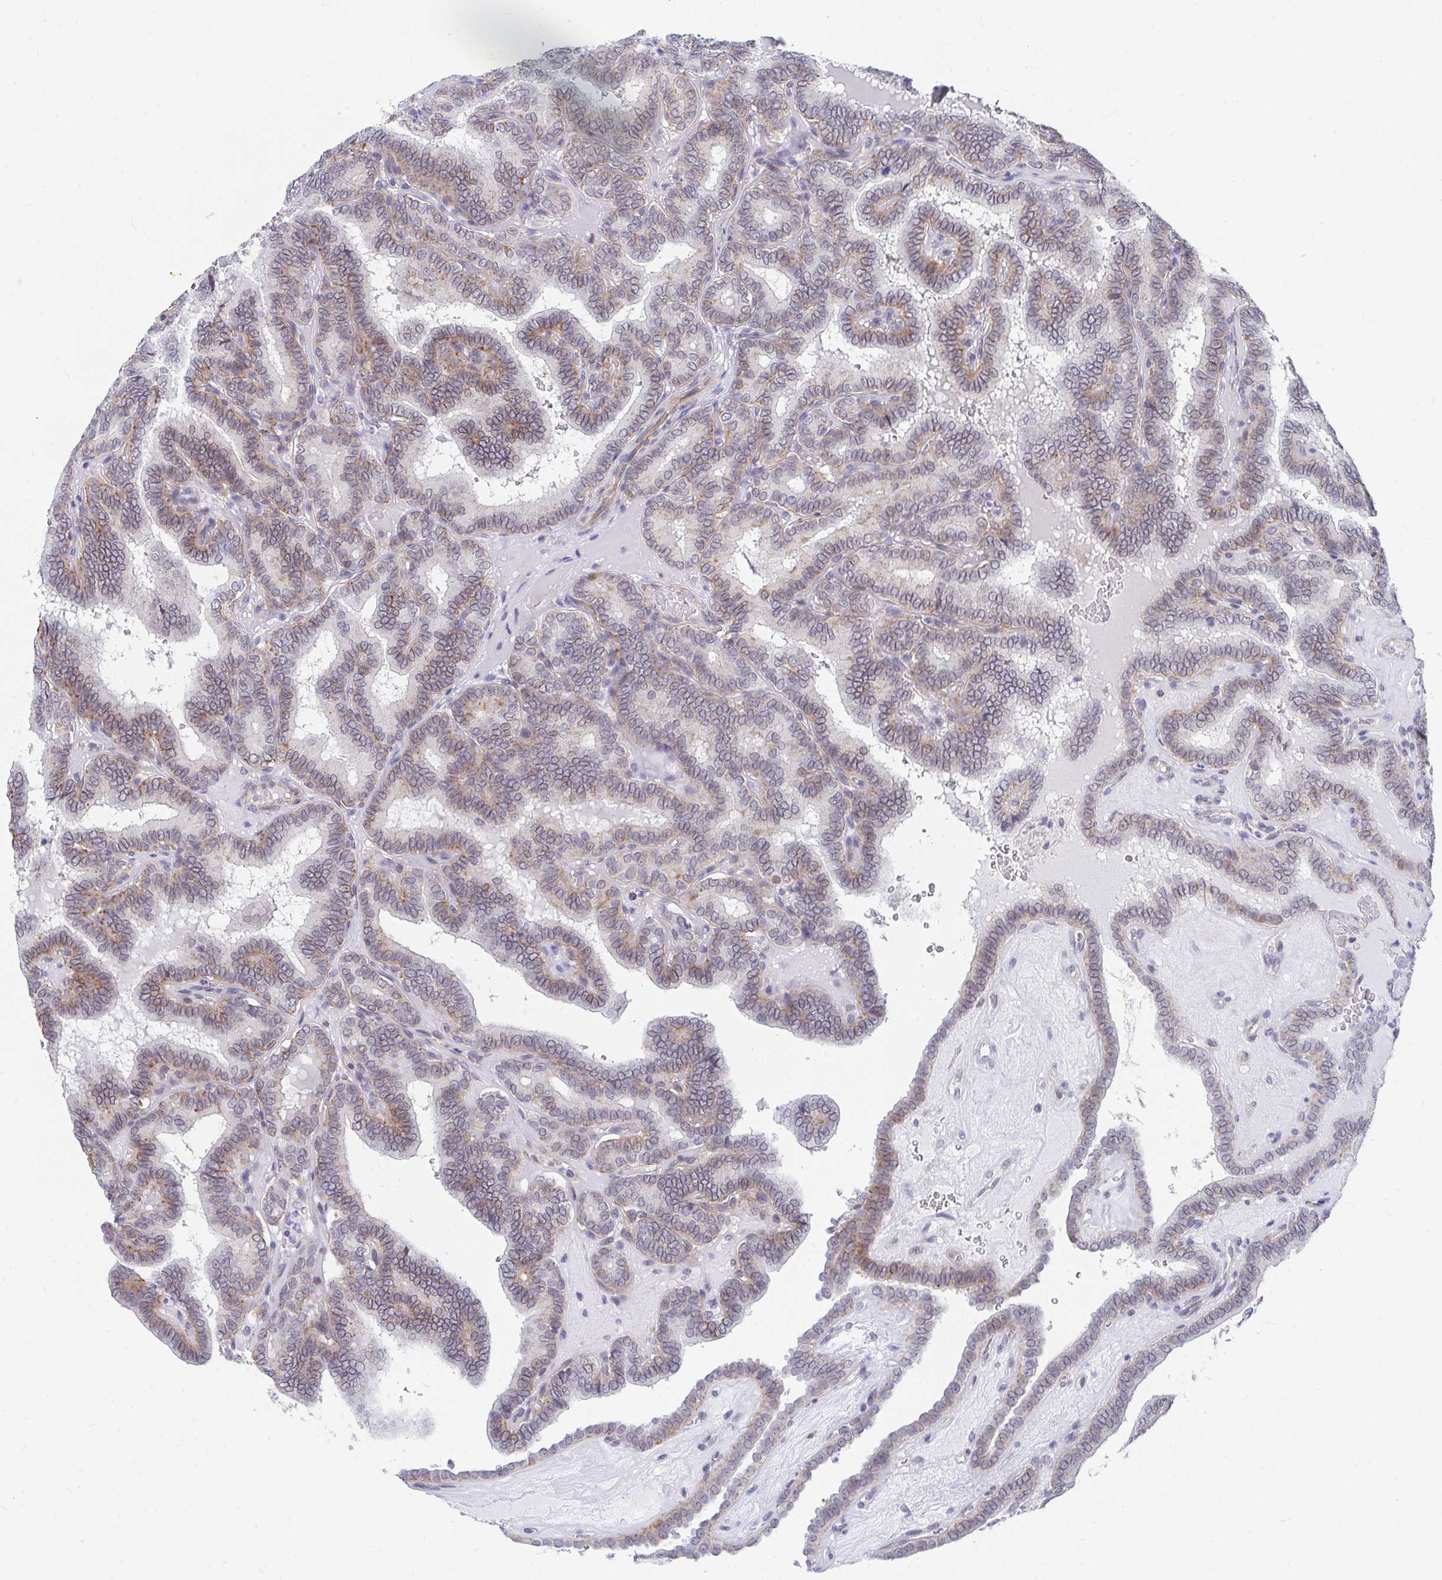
{"staining": {"intensity": "moderate", "quantity": "25%-75%", "location": "cytoplasmic/membranous"}, "tissue": "thyroid cancer", "cell_type": "Tumor cells", "image_type": "cancer", "snomed": [{"axis": "morphology", "description": "Papillary adenocarcinoma, NOS"}, {"axis": "topography", "description": "Thyroid gland"}], "caption": "Thyroid cancer (papillary adenocarcinoma) stained with immunohistochemistry (IHC) displays moderate cytoplasmic/membranous staining in about 25%-75% of tumor cells.", "gene": "DAOA", "patient": {"sex": "female", "age": 21}}